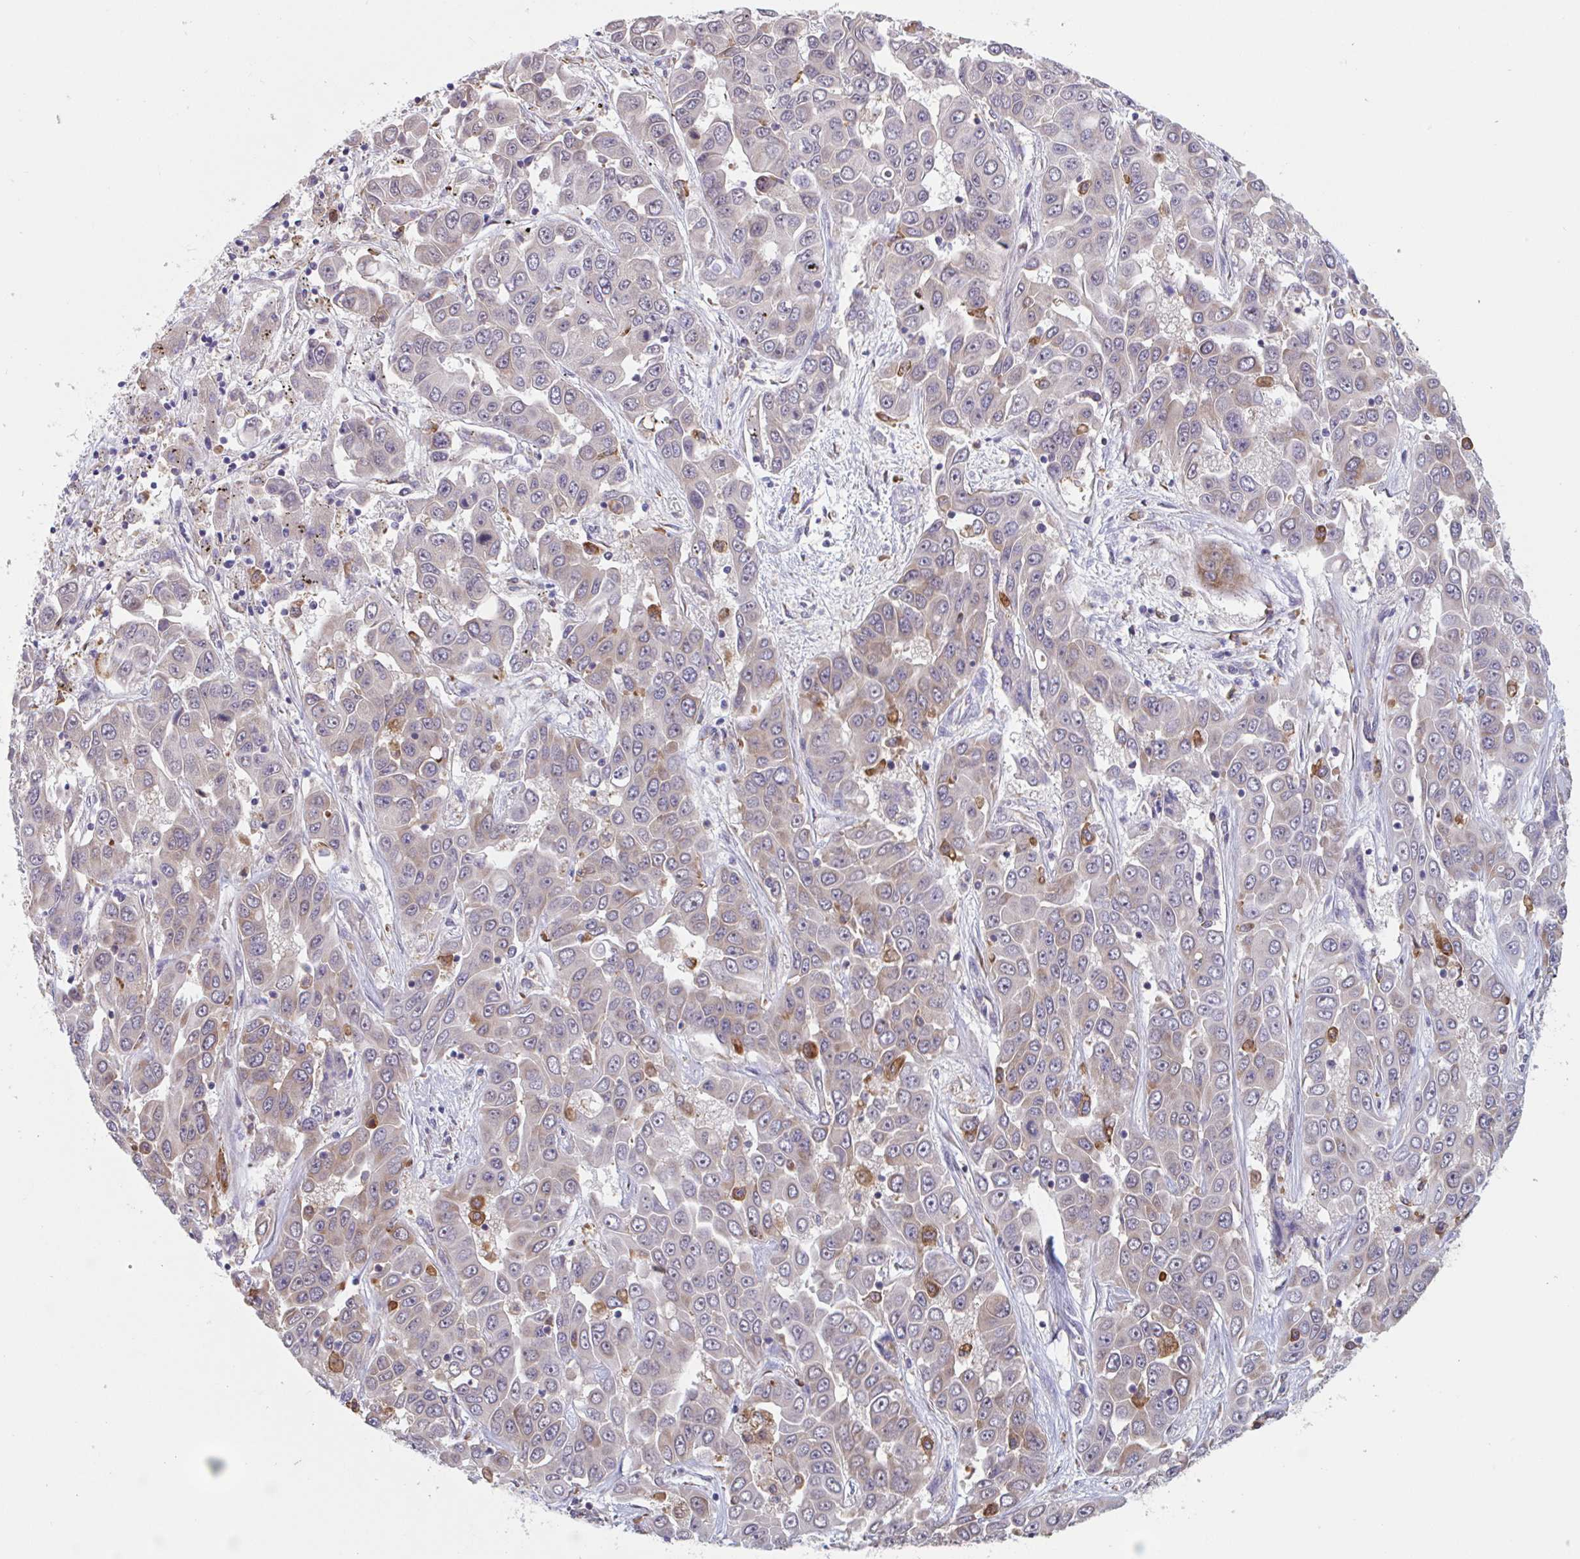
{"staining": {"intensity": "weak", "quantity": "25%-75%", "location": "cytoplasmic/membranous"}, "tissue": "liver cancer", "cell_type": "Tumor cells", "image_type": "cancer", "snomed": [{"axis": "morphology", "description": "Cholangiocarcinoma"}, {"axis": "topography", "description": "Liver"}], "caption": "Brown immunohistochemical staining in liver cancer (cholangiocarcinoma) displays weak cytoplasmic/membranous expression in about 25%-75% of tumor cells. The staining is performed using DAB (3,3'-diaminobenzidine) brown chromogen to label protein expression. The nuclei are counter-stained blue using hematoxylin.", "gene": "SNX8", "patient": {"sex": "female", "age": 52}}